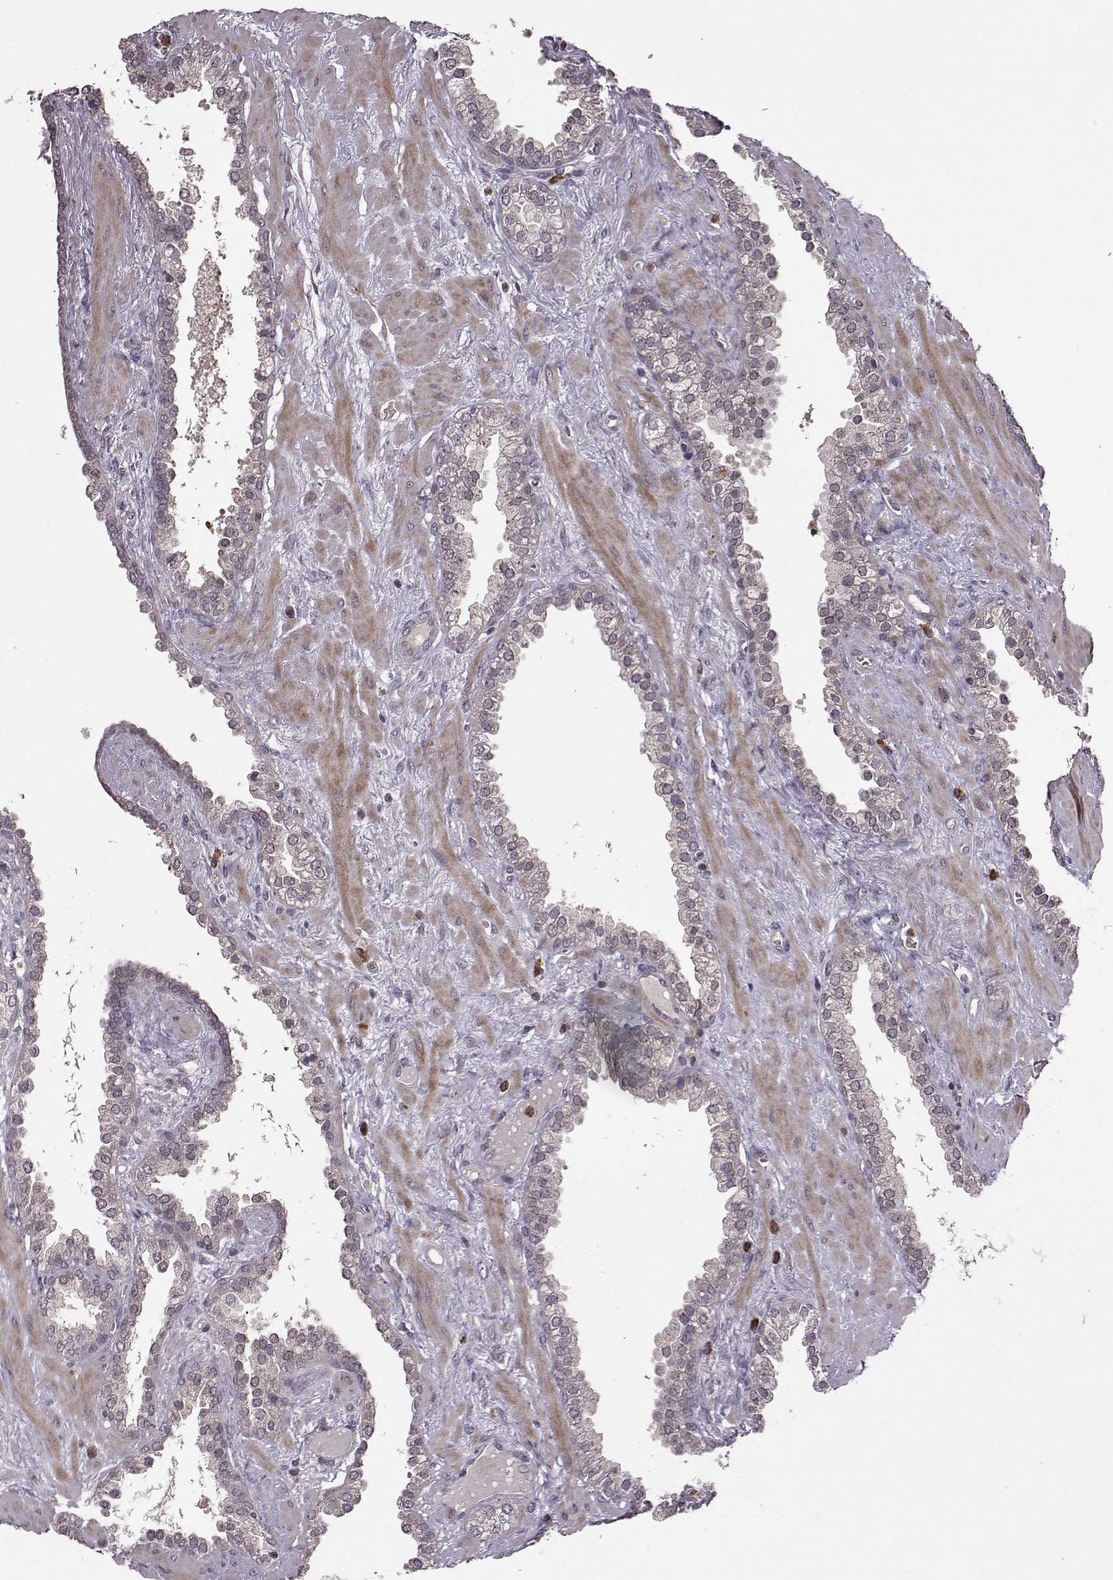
{"staining": {"intensity": "moderate", "quantity": "<25%", "location": "cytoplasmic/membranous"}, "tissue": "prostate cancer", "cell_type": "Tumor cells", "image_type": "cancer", "snomed": [{"axis": "morphology", "description": "Adenocarcinoma, Low grade"}, {"axis": "topography", "description": "Prostate"}], "caption": "The photomicrograph shows a brown stain indicating the presence of a protein in the cytoplasmic/membranous of tumor cells in adenocarcinoma (low-grade) (prostate).", "gene": "TRMU", "patient": {"sex": "male", "age": 62}}